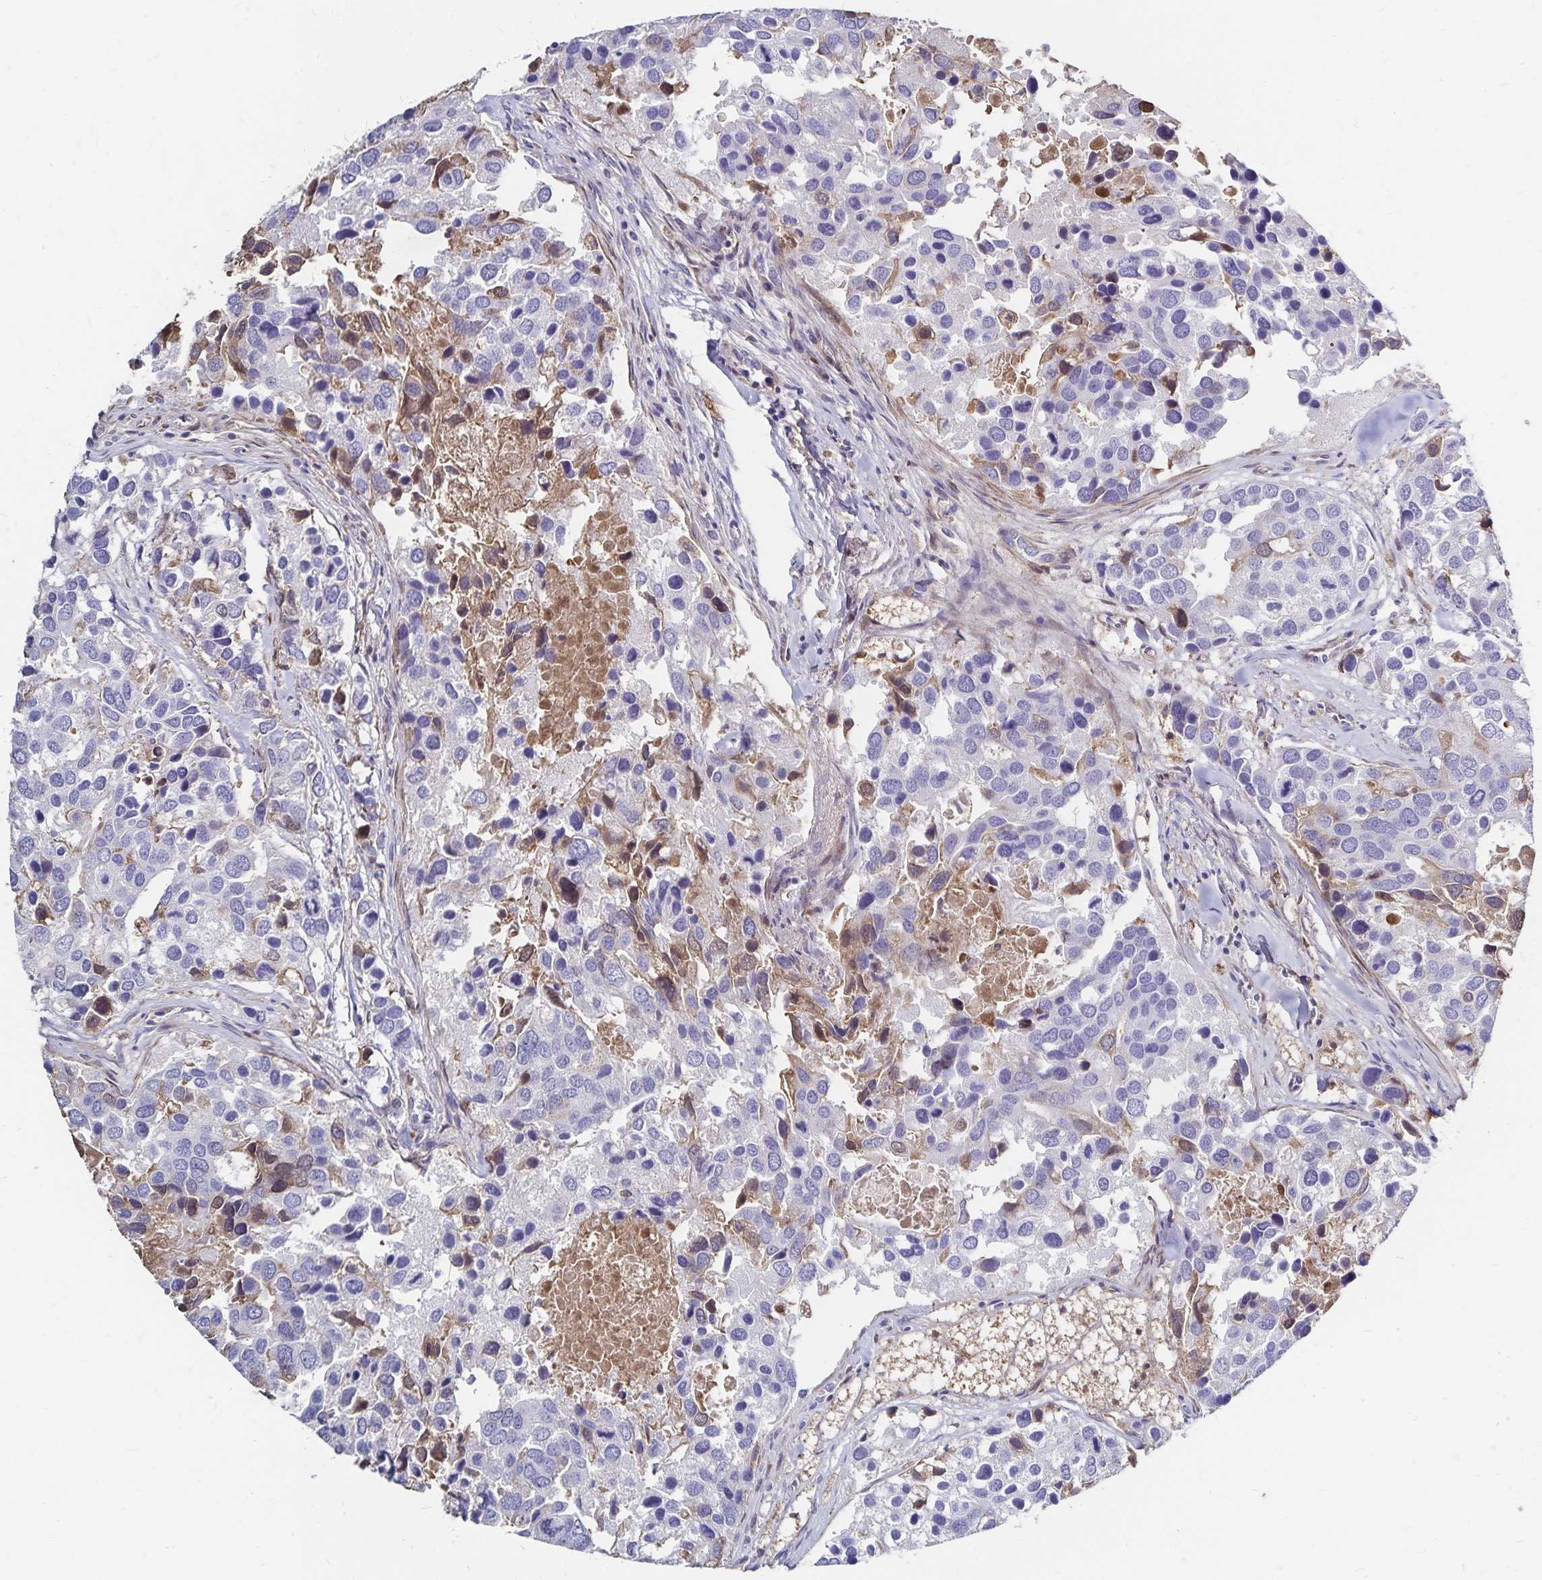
{"staining": {"intensity": "negative", "quantity": "none", "location": "none"}, "tissue": "breast cancer", "cell_type": "Tumor cells", "image_type": "cancer", "snomed": [{"axis": "morphology", "description": "Duct carcinoma"}, {"axis": "topography", "description": "Breast"}], "caption": "This is an immunohistochemistry (IHC) micrograph of human infiltrating ductal carcinoma (breast). There is no positivity in tumor cells.", "gene": "PAX5", "patient": {"sex": "female", "age": 83}}